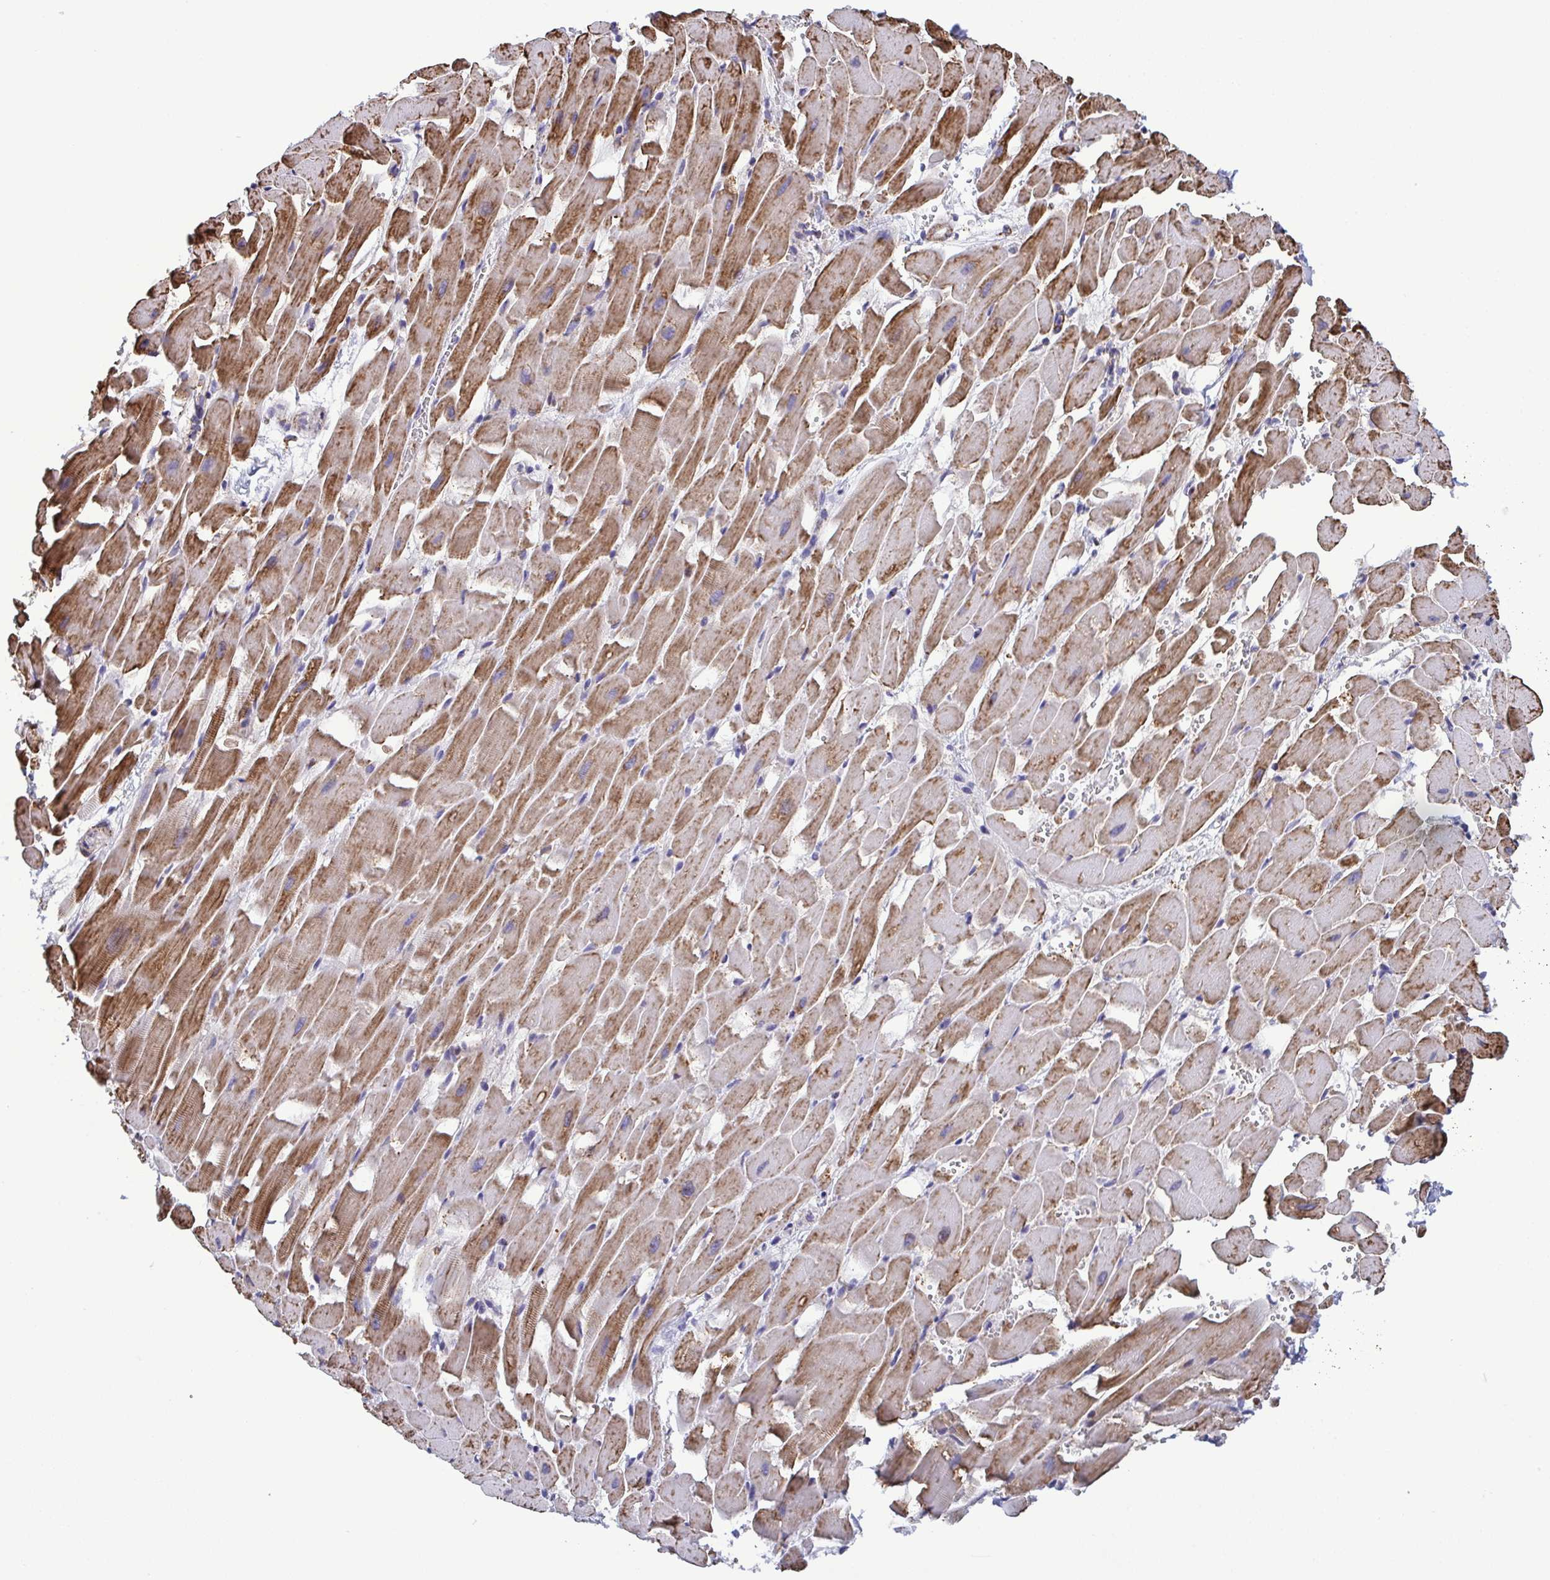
{"staining": {"intensity": "moderate", "quantity": ">75%", "location": "cytoplasmic/membranous"}, "tissue": "heart muscle", "cell_type": "Cardiomyocytes", "image_type": "normal", "snomed": [{"axis": "morphology", "description": "Normal tissue, NOS"}, {"axis": "topography", "description": "Heart"}], "caption": "An immunohistochemistry photomicrograph of normal tissue is shown. Protein staining in brown shows moderate cytoplasmic/membranous positivity in heart muscle within cardiomyocytes. The staining was performed using DAB (3,3'-diaminobenzidine), with brown indicating positive protein expression. Nuclei are stained blue with hematoxylin.", "gene": "CSDE1", "patient": {"sex": "male", "age": 37}}